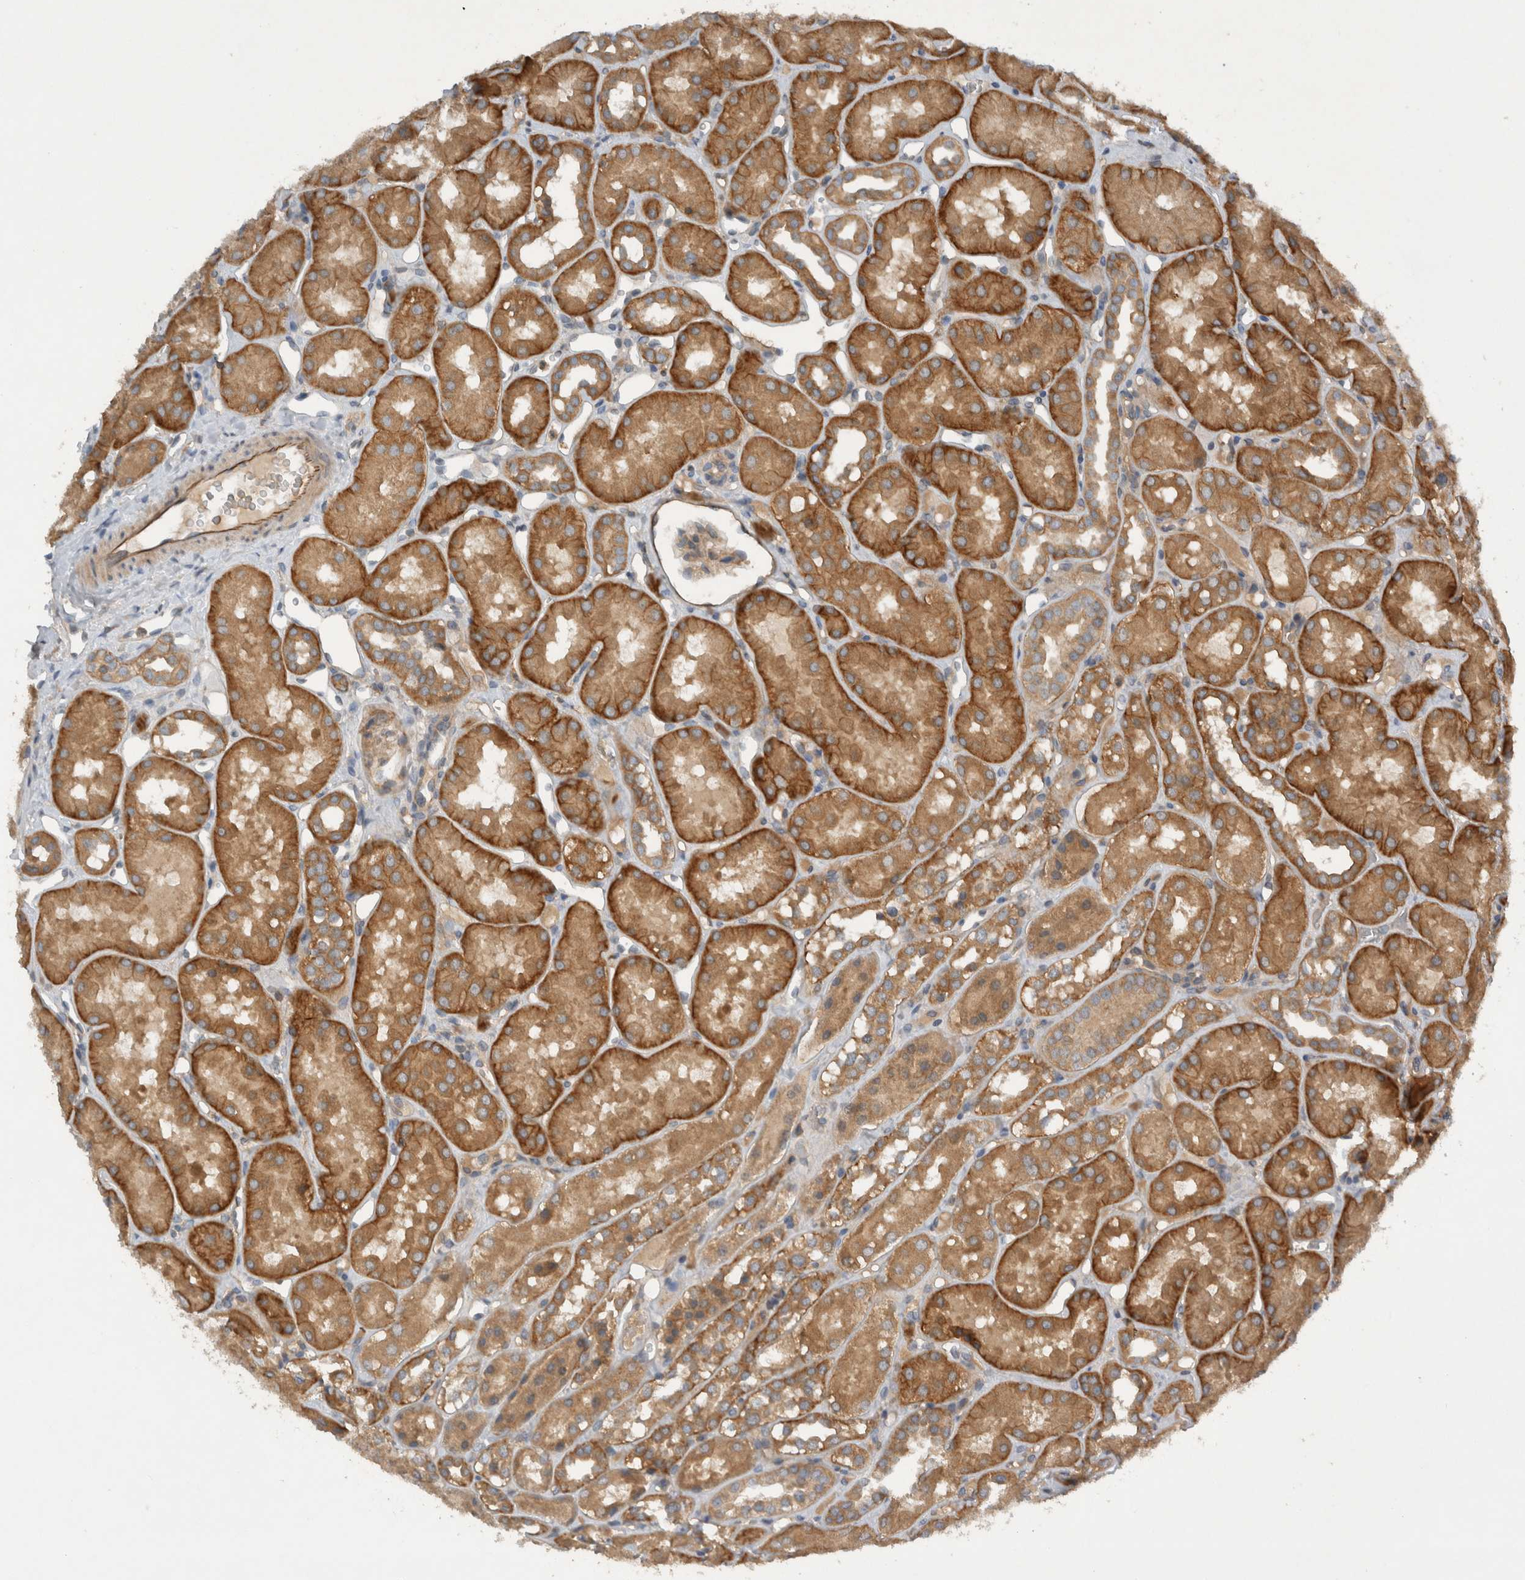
{"staining": {"intensity": "weak", "quantity": "25%-75%", "location": "cytoplasmic/membranous"}, "tissue": "kidney", "cell_type": "Cells in glomeruli", "image_type": "normal", "snomed": [{"axis": "morphology", "description": "Normal tissue, NOS"}, {"axis": "topography", "description": "Kidney"}], "caption": "The immunohistochemical stain labels weak cytoplasmic/membranous positivity in cells in glomeruli of unremarkable kidney.", "gene": "SCARA5", "patient": {"sex": "male", "age": 16}}